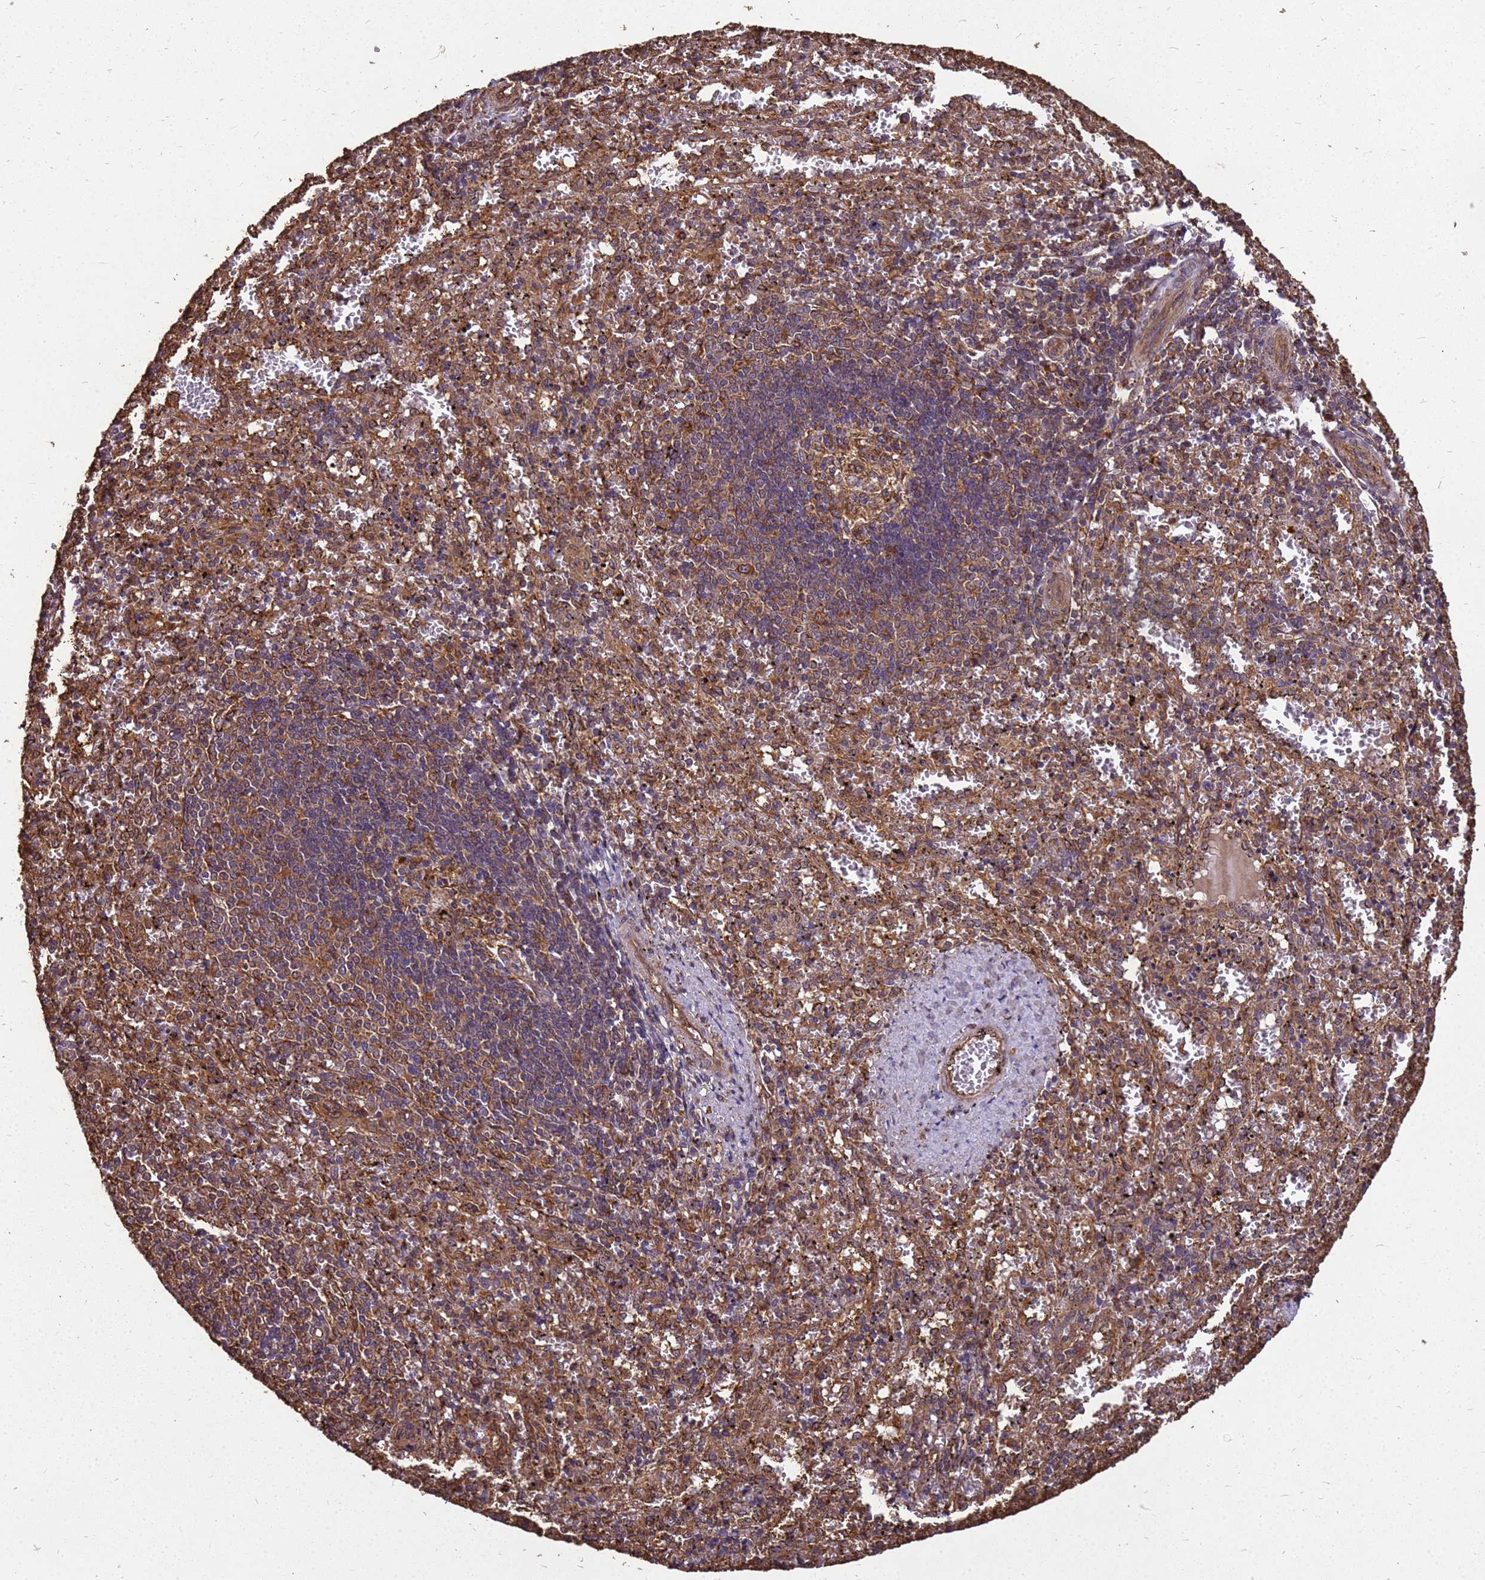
{"staining": {"intensity": "moderate", "quantity": ">75%", "location": "cytoplasmic/membranous"}, "tissue": "spleen", "cell_type": "Cells in red pulp", "image_type": "normal", "snomed": [{"axis": "morphology", "description": "Normal tissue, NOS"}, {"axis": "topography", "description": "Spleen"}], "caption": "Spleen stained with a protein marker displays moderate staining in cells in red pulp.", "gene": "ZNF618", "patient": {"sex": "male", "age": 11}}